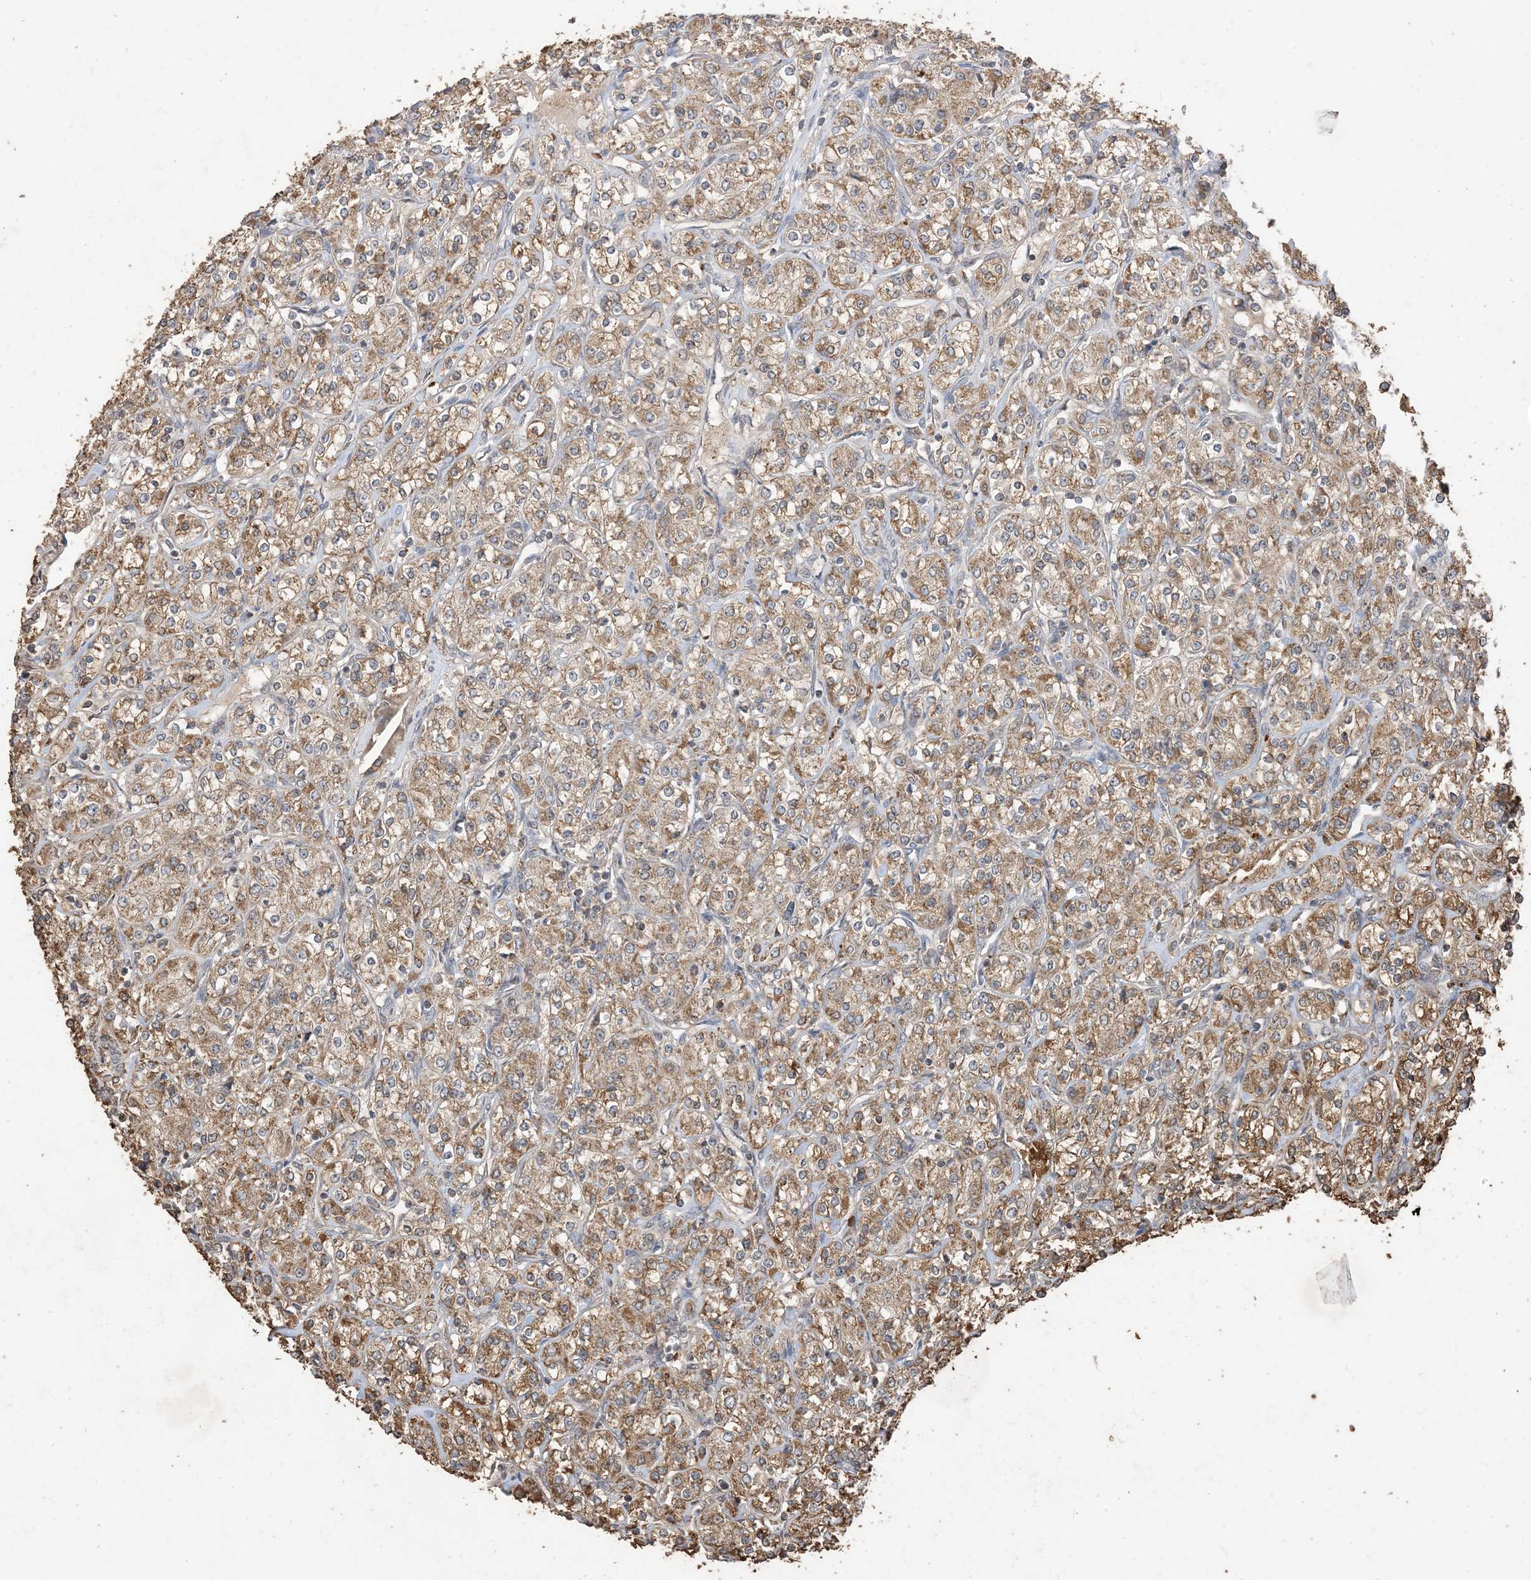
{"staining": {"intensity": "moderate", "quantity": ">75%", "location": "cytoplasmic/membranous"}, "tissue": "renal cancer", "cell_type": "Tumor cells", "image_type": "cancer", "snomed": [{"axis": "morphology", "description": "Adenocarcinoma, NOS"}, {"axis": "topography", "description": "Kidney"}], "caption": "A high-resolution photomicrograph shows immunohistochemistry (IHC) staining of renal cancer, which exhibits moderate cytoplasmic/membranous positivity in approximately >75% of tumor cells.", "gene": "HPS4", "patient": {"sex": "male", "age": 77}}